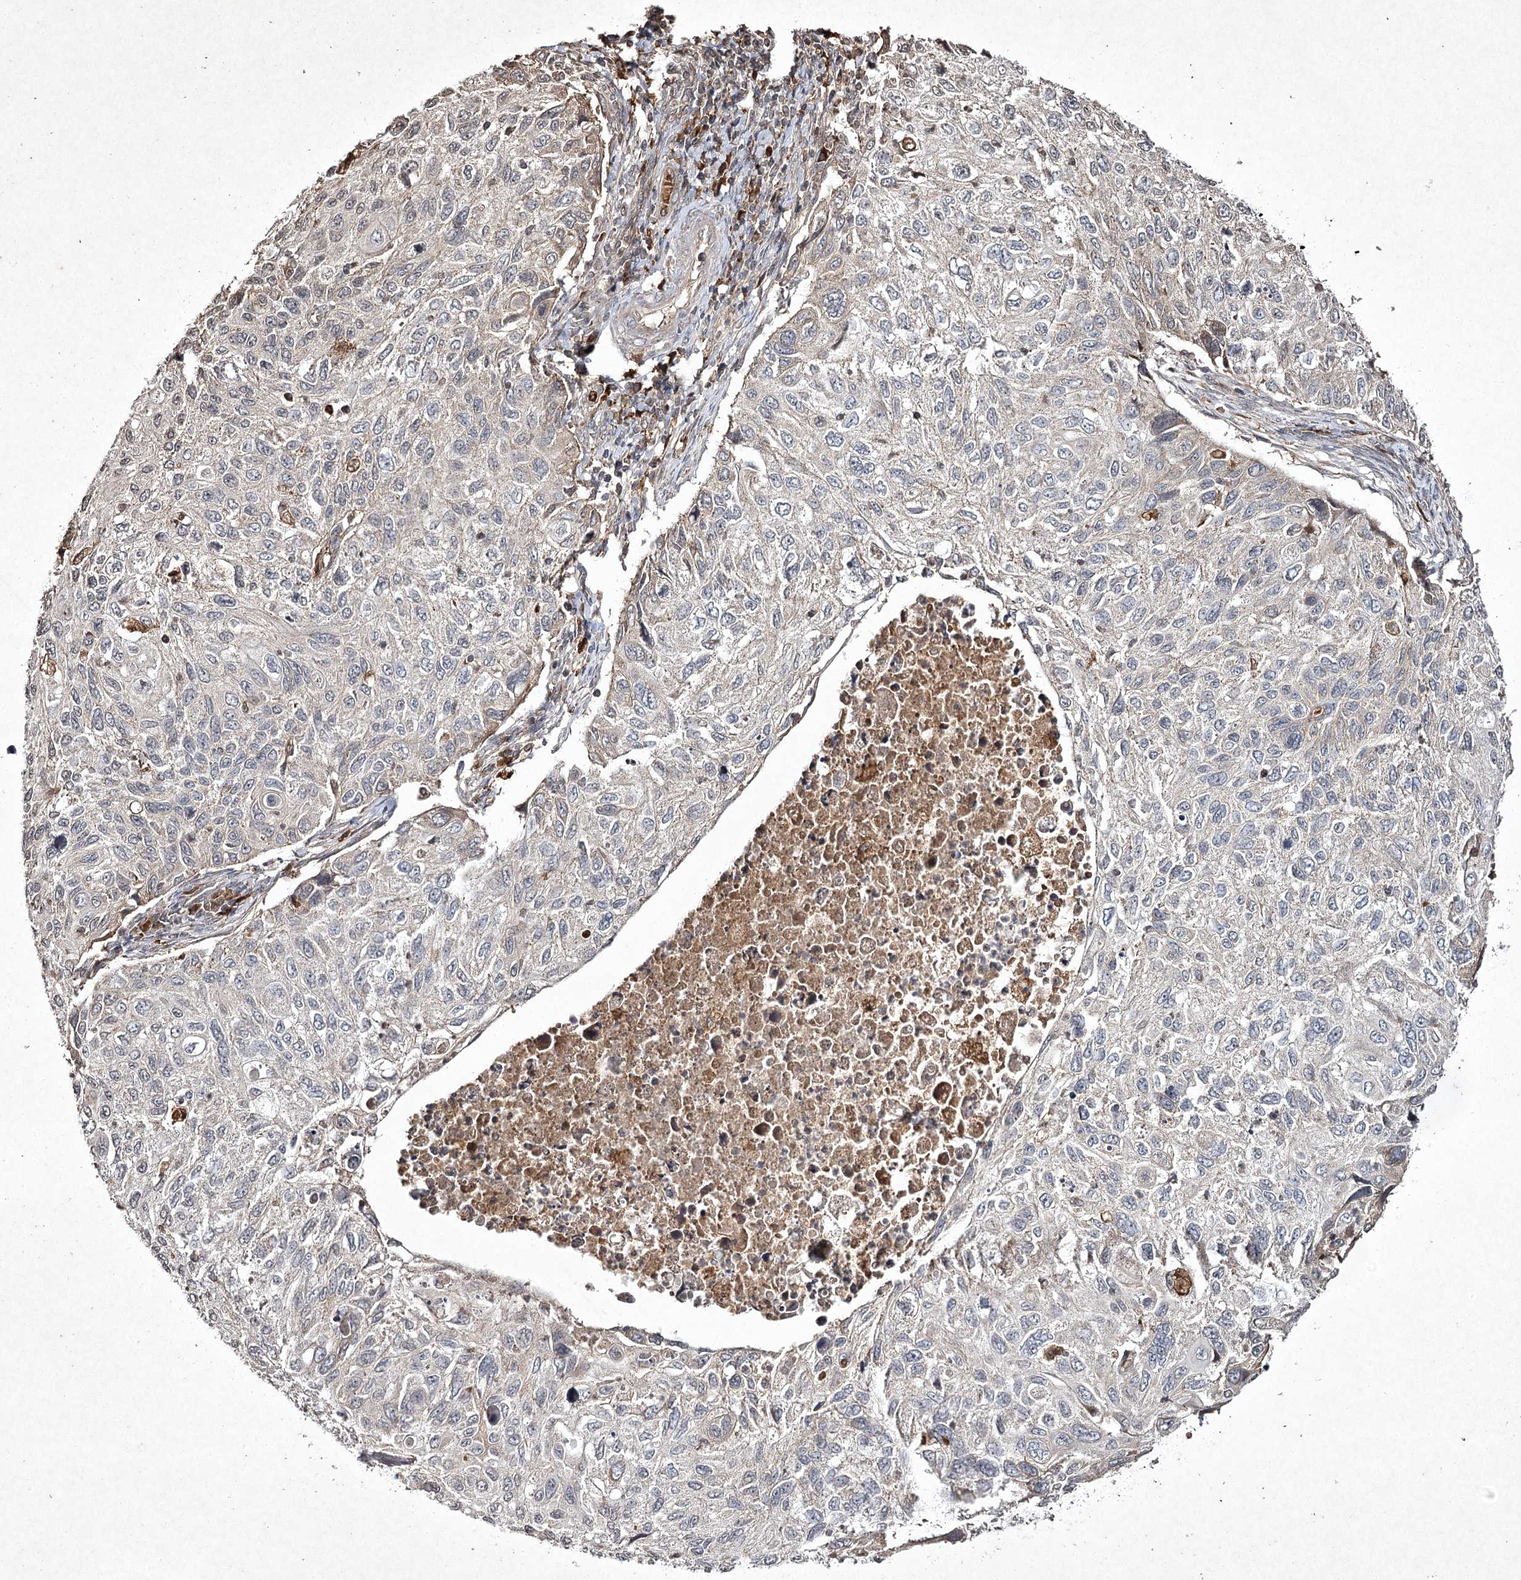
{"staining": {"intensity": "negative", "quantity": "none", "location": "none"}, "tissue": "cervical cancer", "cell_type": "Tumor cells", "image_type": "cancer", "snomed": [{"axis": "morphology", "description": "Squamous cell carcinoma, NOS"}, {"axis": "topography", "description": "Cervix"}], "caption": "Squamous cell carcinoma (cervical) stained for a protein using immunohistochemistry (IHC) exhibits no positivity tumor cells.", "gene": "CYP2B6", "patient": {"sex": "female", "age": 70}}